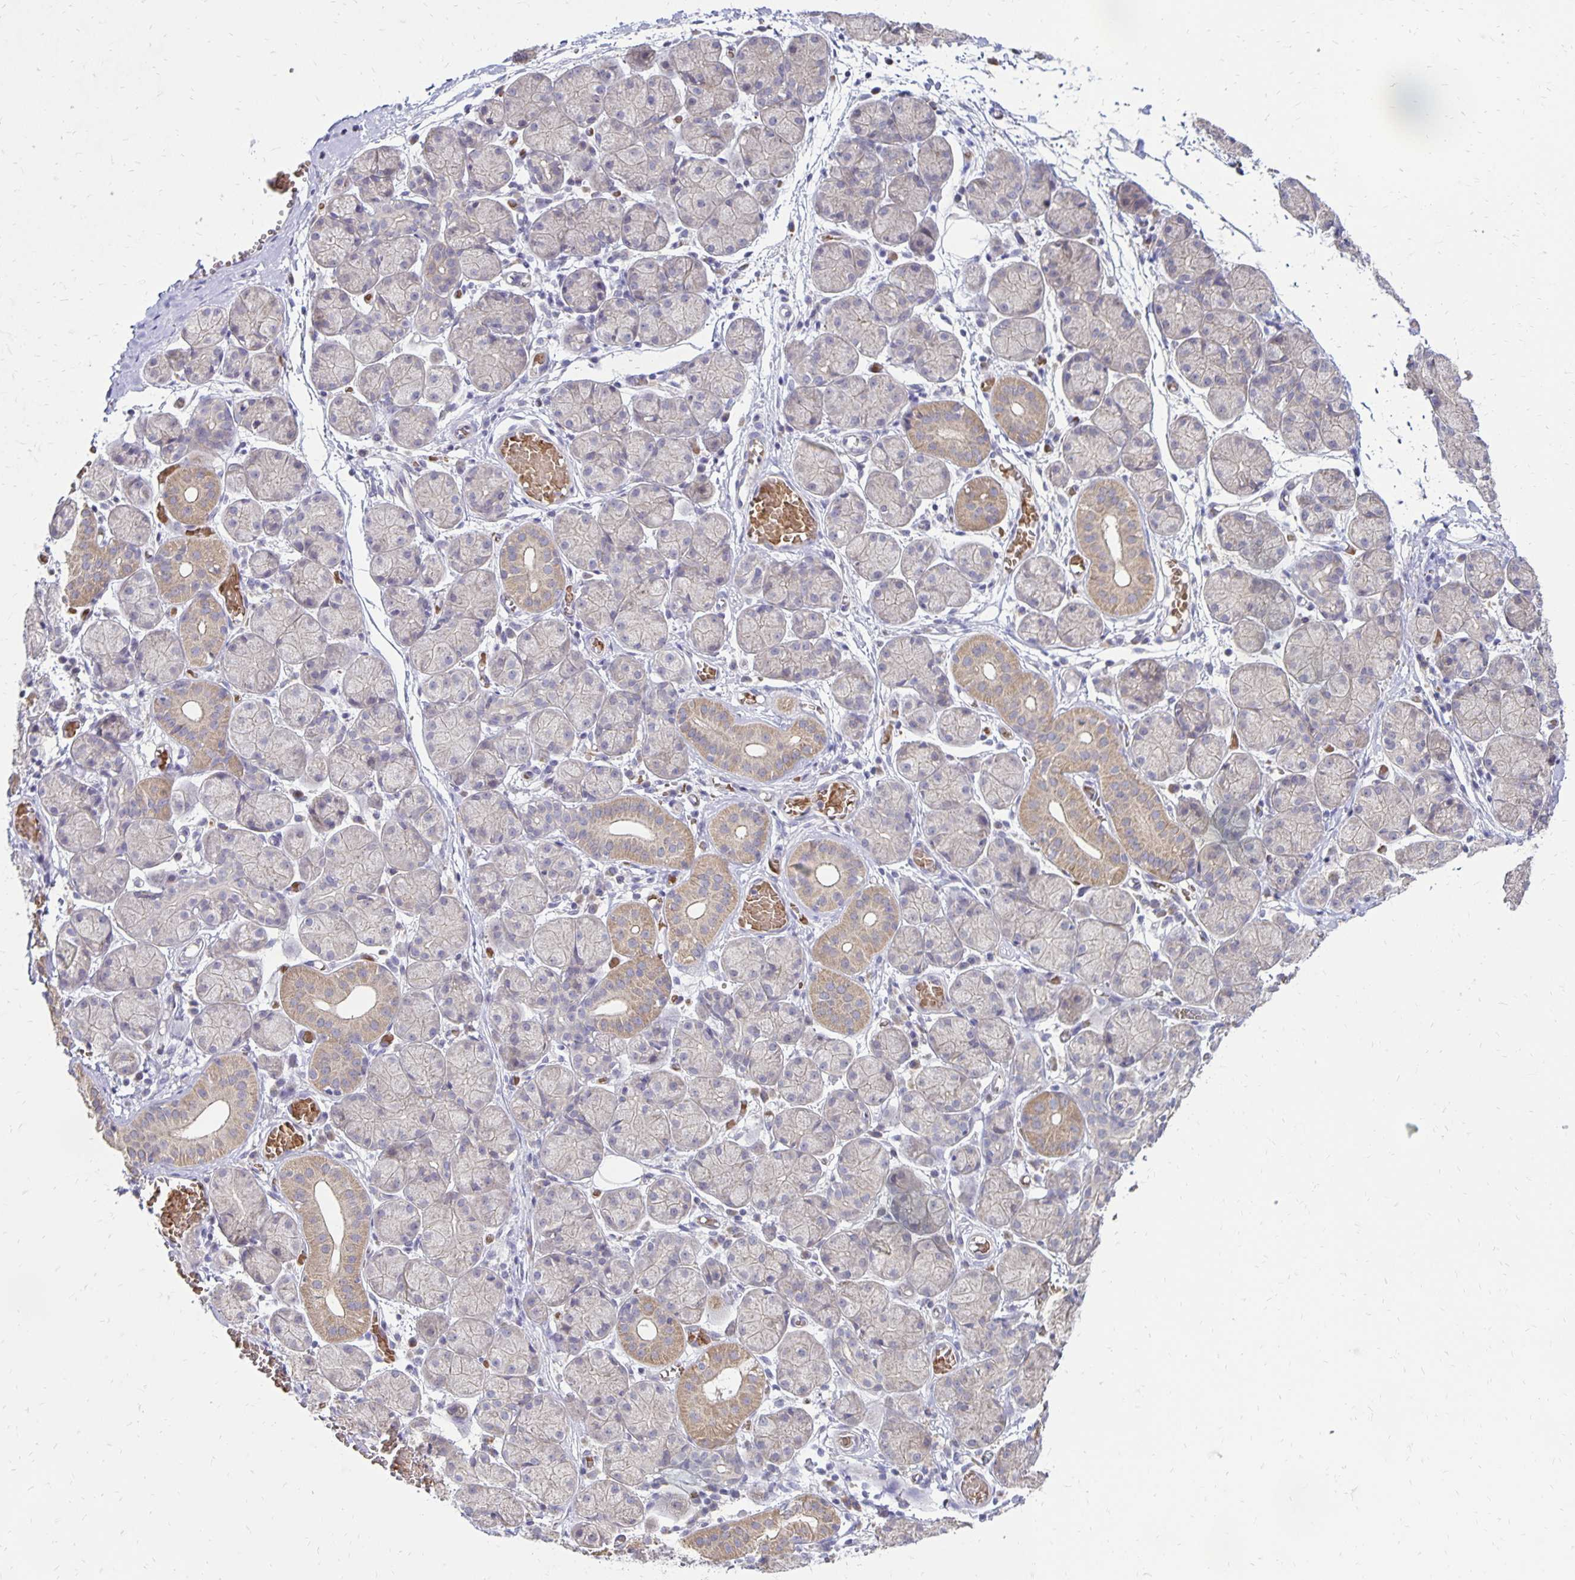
{"staining": {"intensity": "moderate", "quantity": "<25%", "location": "cytoplasmic/membranous"}, "tissue": "salivary gland", "cell_type": "Glandular cells", "image_type": "normal", "snomed": [{"axis": "morphology", "description": "Normal tissue, NOS"}, {"axis": "topography", "description": "Salivary gland"}], "caption": "Immunohistochemistry image of benign salivary gland: salivary gland stained using immunohistochemistry (IHC) displays low levels of moderate protein expression localized specifically in the cytoplasmic/membranous of glandular cells, appearing as a cytoplasmic/membranous brown color.", "gene": "FN3K", "patient": {"sex": "female", "age": 24}}